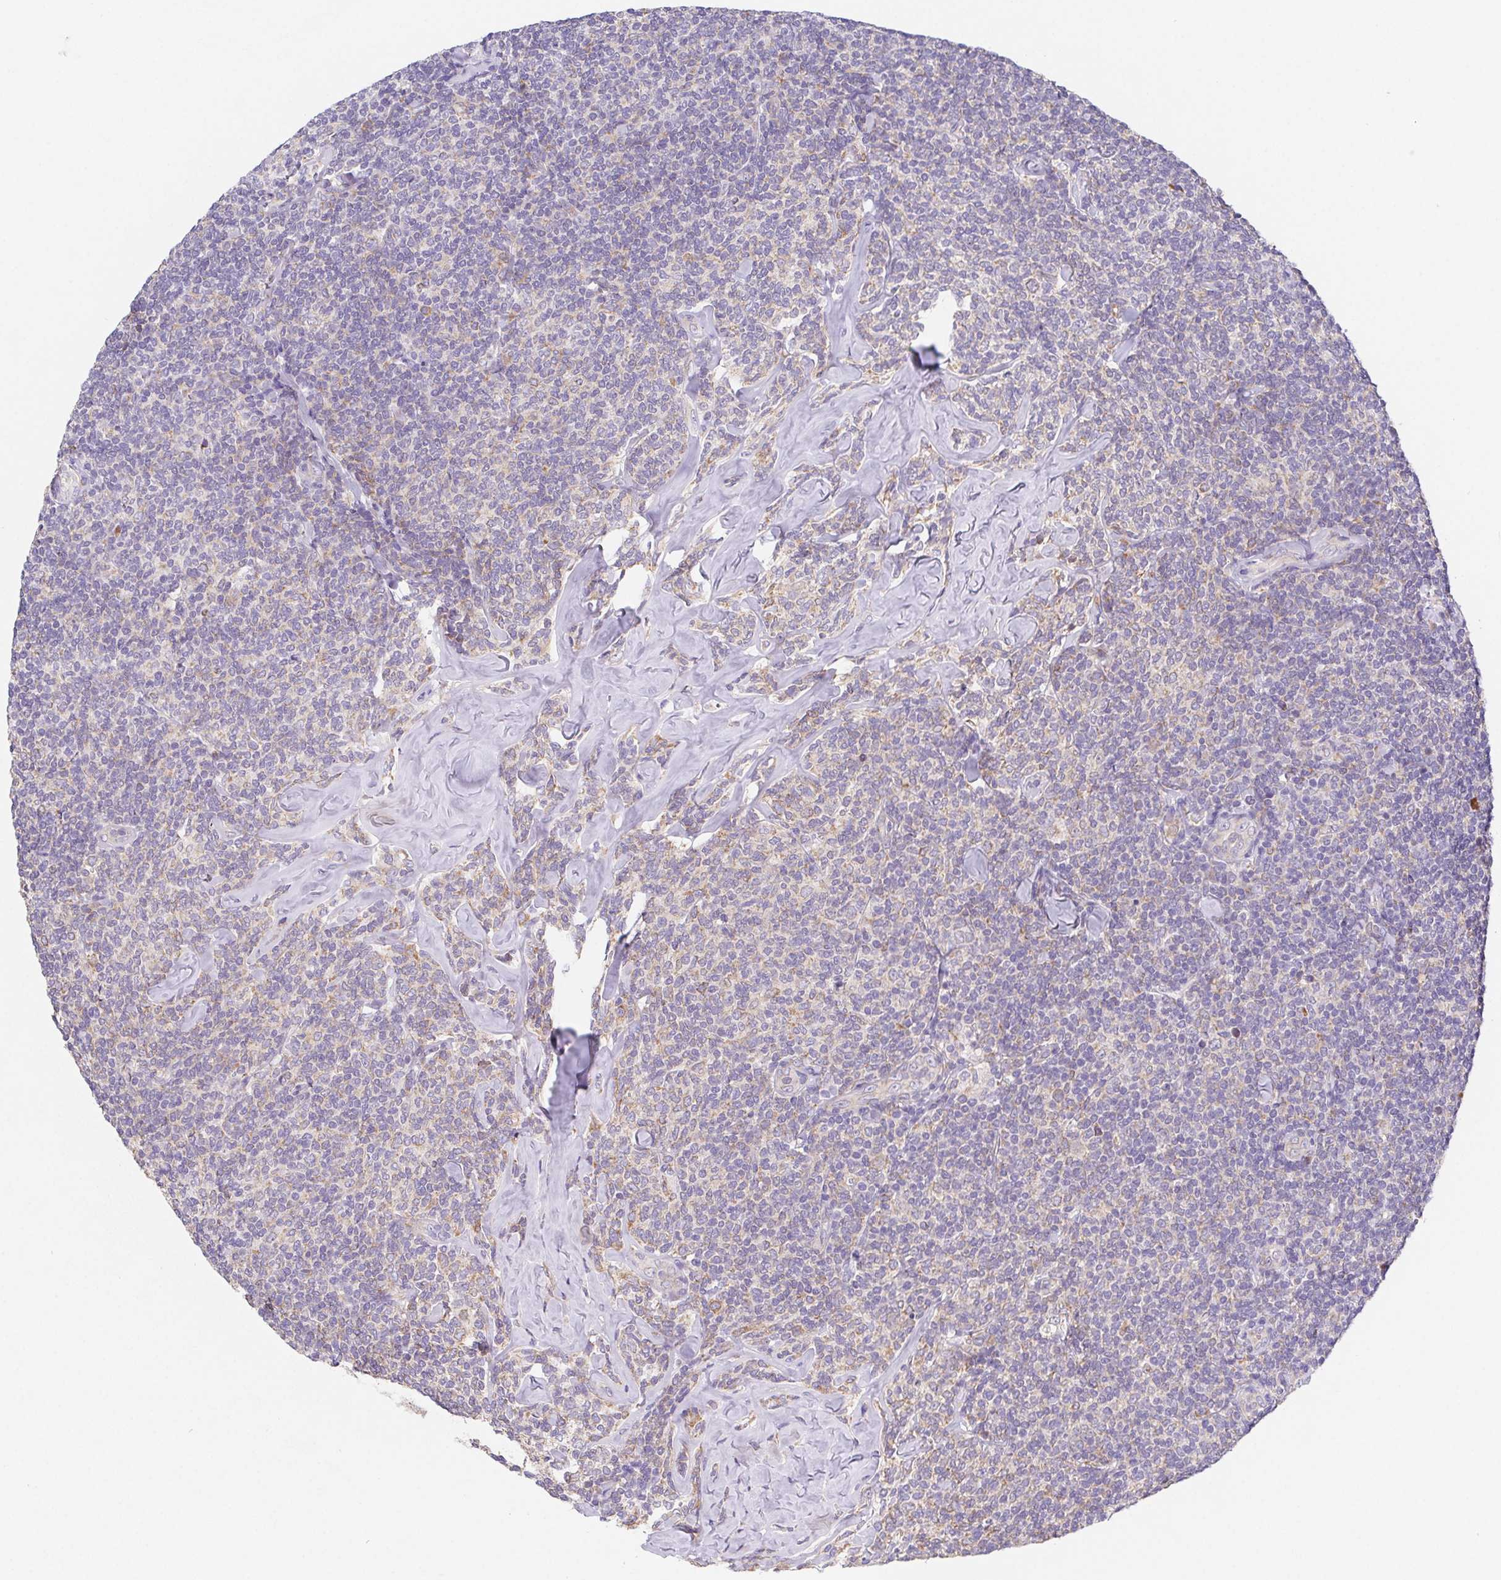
{"staining": {"intensity": "negative", "quantity": "none", "location": "none"}, "tissue": "lymphoma", "cell_type": "Tumor cells", "image_type": "cancer", "snomed": [{"axis": "morphology", "description": "Malignant lymphoma, non-Hodgkin's type, Low grade"}, {"axis": "topography", "description": "Lymph node"}], "caption": "IHC of human low-grade malignant lymphoma, non-Hodgkin's type exhibits no positivity in tumor cells.", "gene": "ADAM8", "patient": {"sex": "female", "age": 56}}